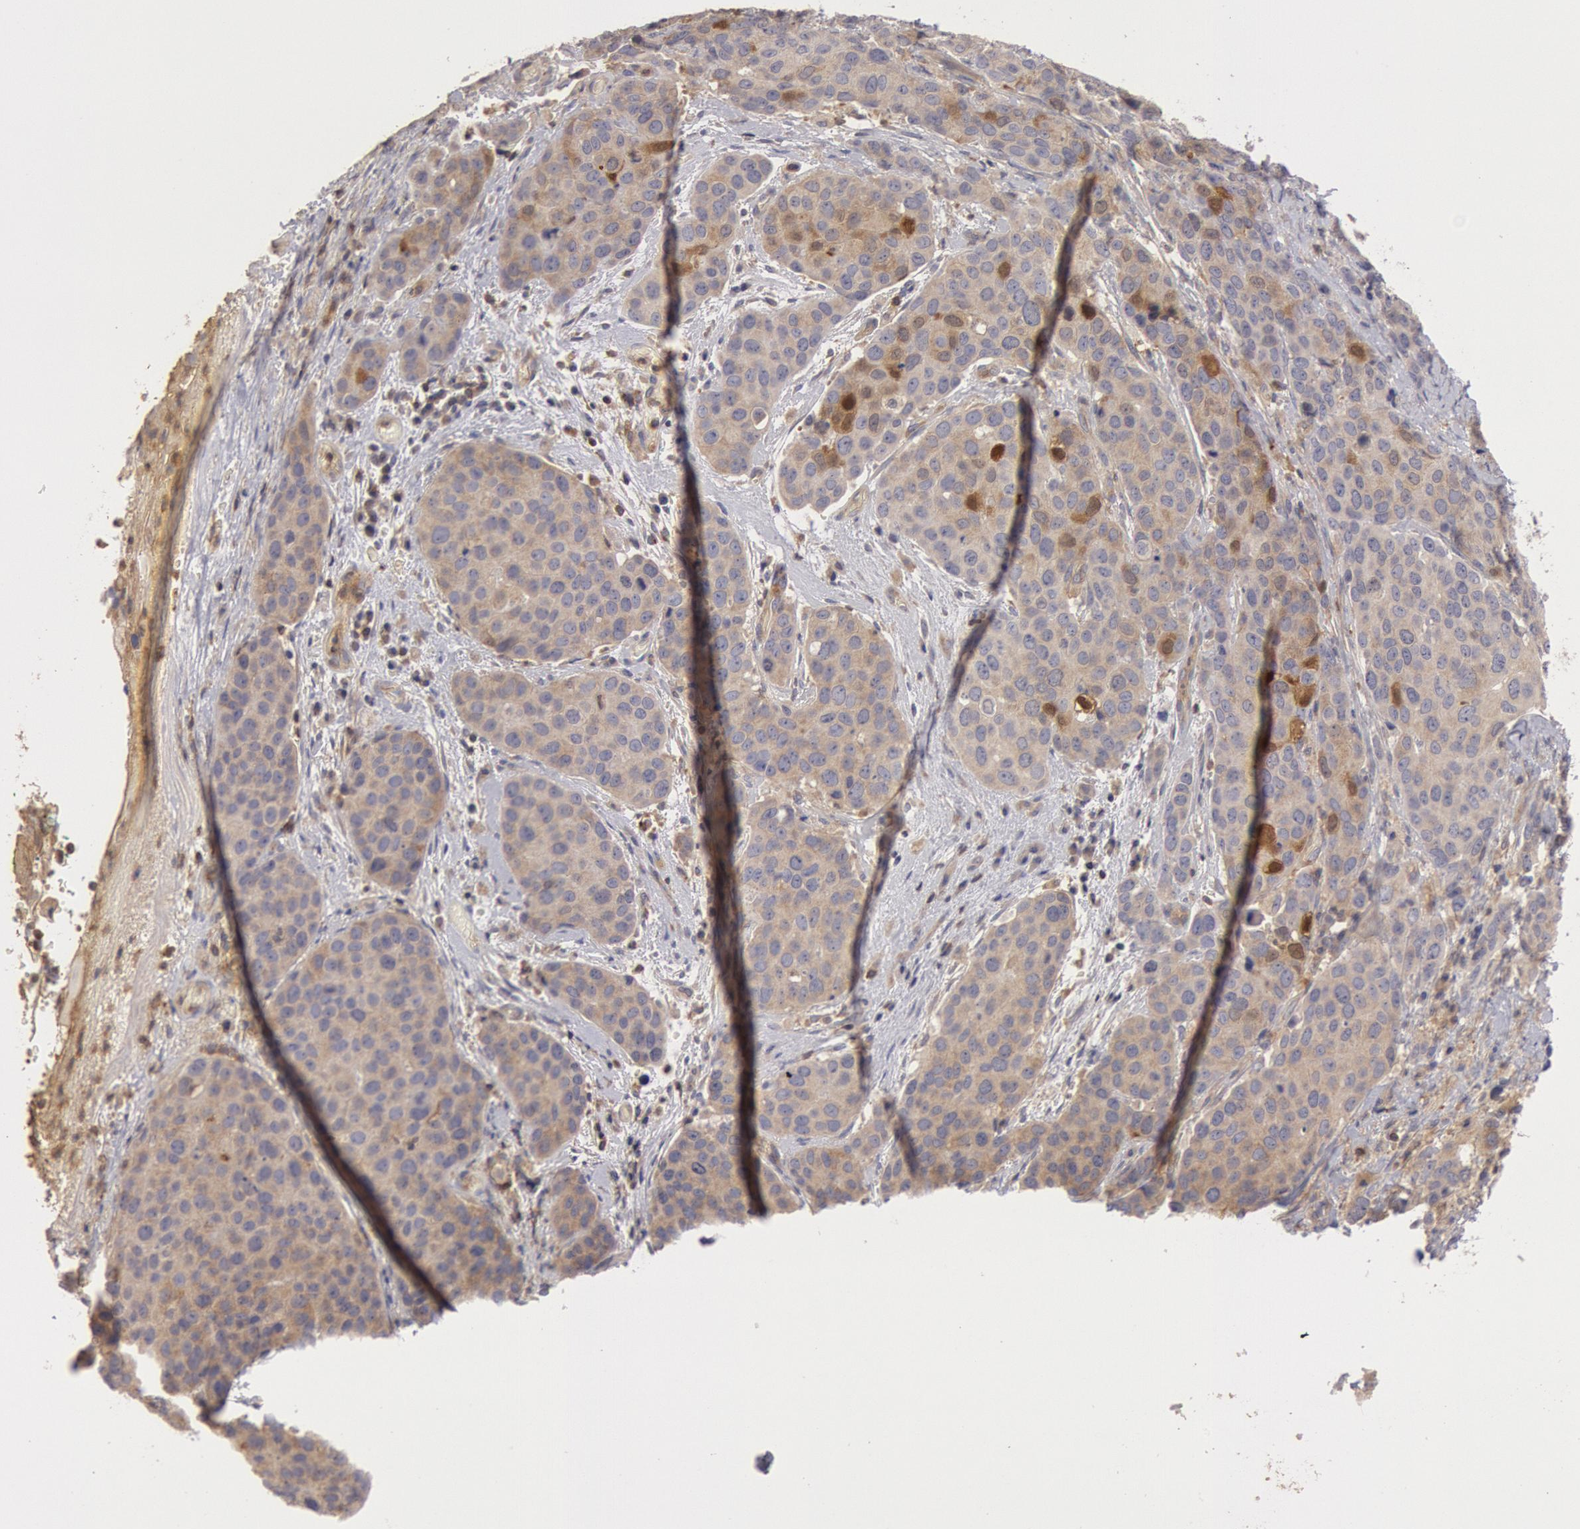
{"staining": {"intensity": "weak", "quantity": ">75%", "location": "cytoplasmic/membranous"}, "tissue": "cervical cancer", "cell_type": "Tumor cells", "image_type": "cancer", "snomed": [{"axis": "morphology", "description": "Squamous cell carcinoma, NOS"}, {"axis": "topography", "description": "Cervix"}], "caption": "Squamous cell carcinoma (cervical) tissue reveals weak cytoplasmic/membranous positivity in about >75% of tumor cells, visualized by immunohistochemistry.", "gene": "PIK3R1", "patient": {"sex": "female", "age": 54}}